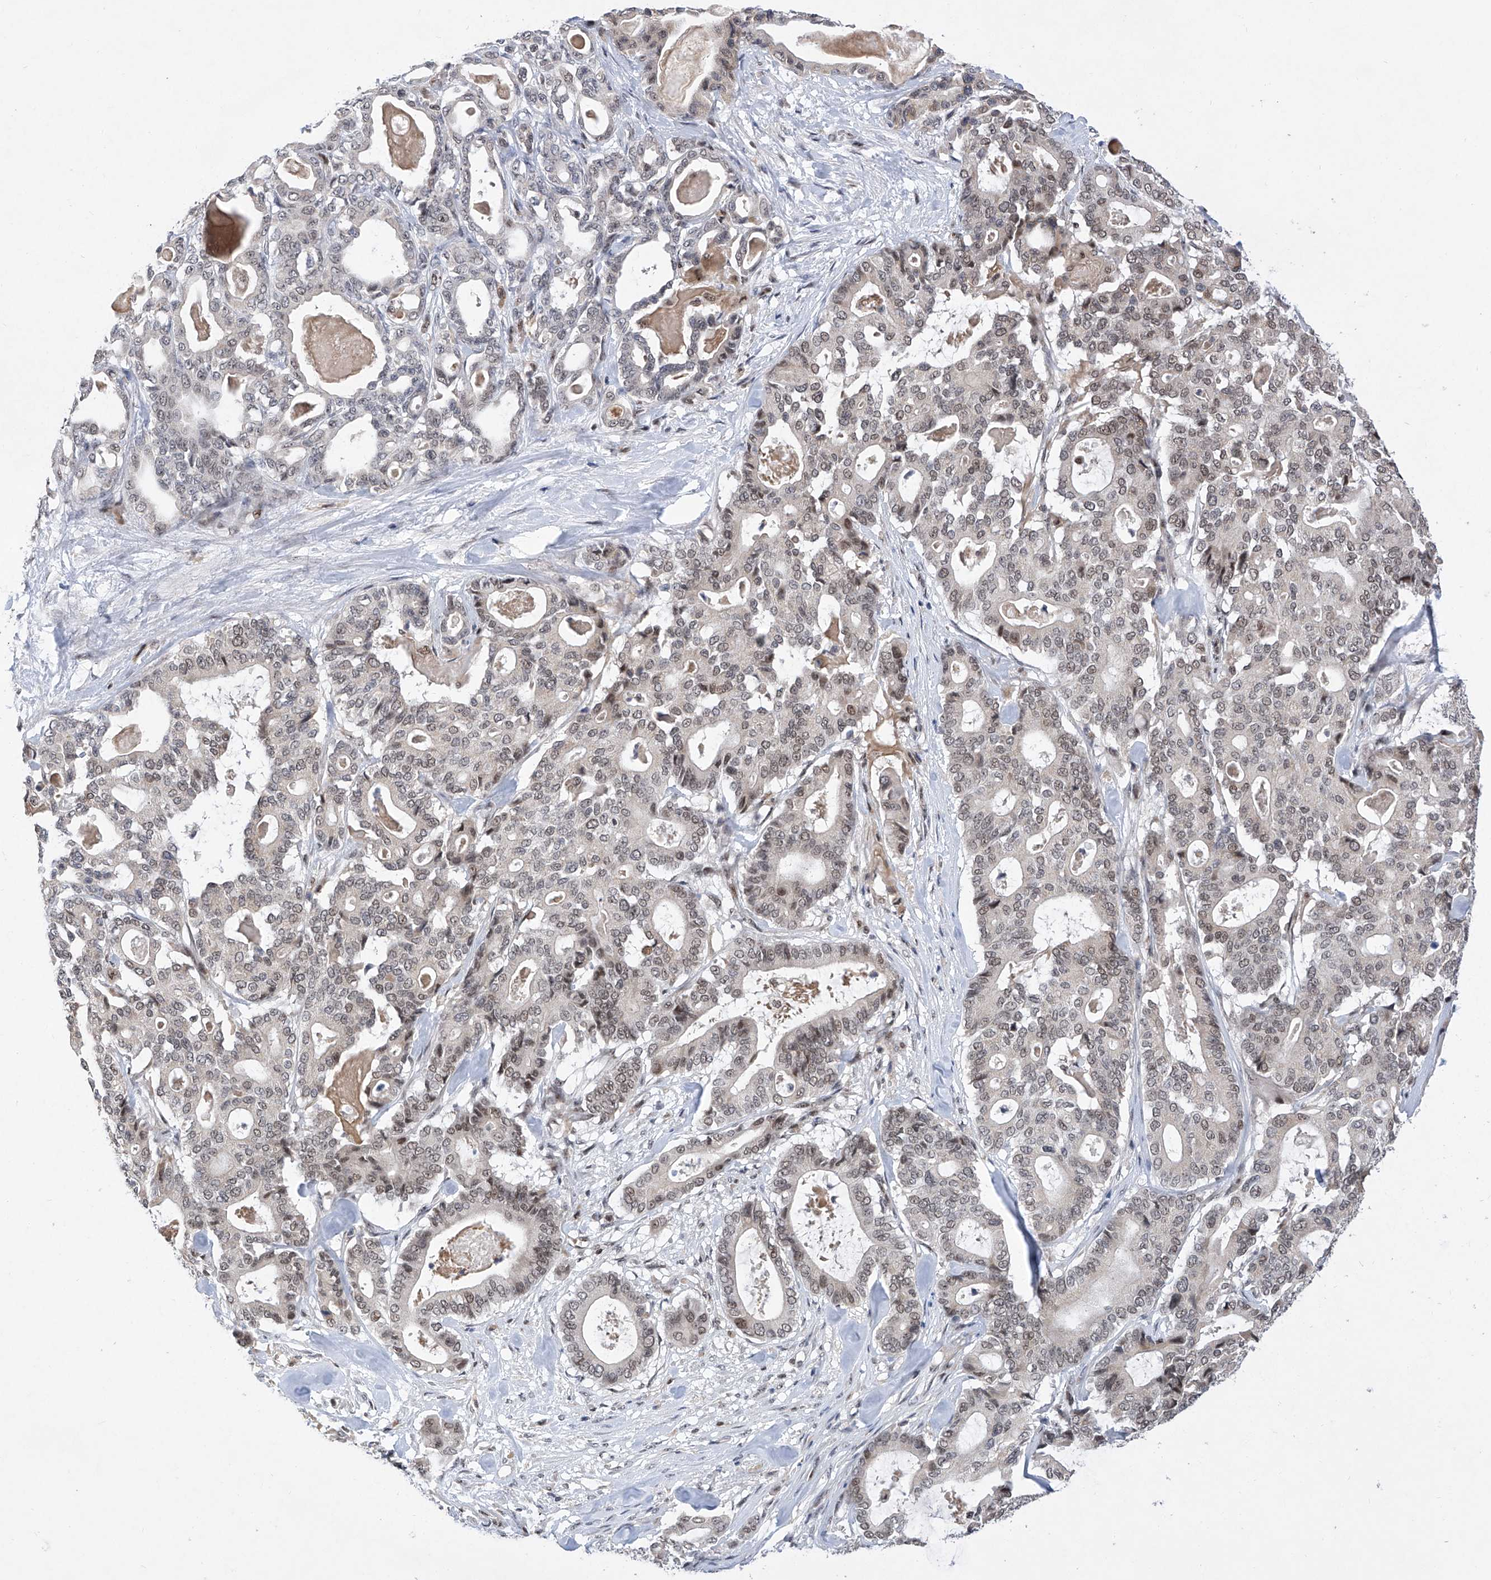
{"staining": {"intensity": "weak", "quantity": "25%-75%", "location": "nuclear"}, "tissue": "pancreatic cancer", "cell_type": "Tumor cells", "image_type": "cancer", "snomed": [{"axis": "morphology", "description": "Adenocarcinoma, NOS"}, {"axis": "topography", "description": "Pancreas"}], "caption": "This is an image of IHC staining of pancreatic adenocarcinoma, which shows weak positivity in the nuclear of tumor cells.", "gene": "RAD54L", "patient": {"sex": "male", "age": 63}}